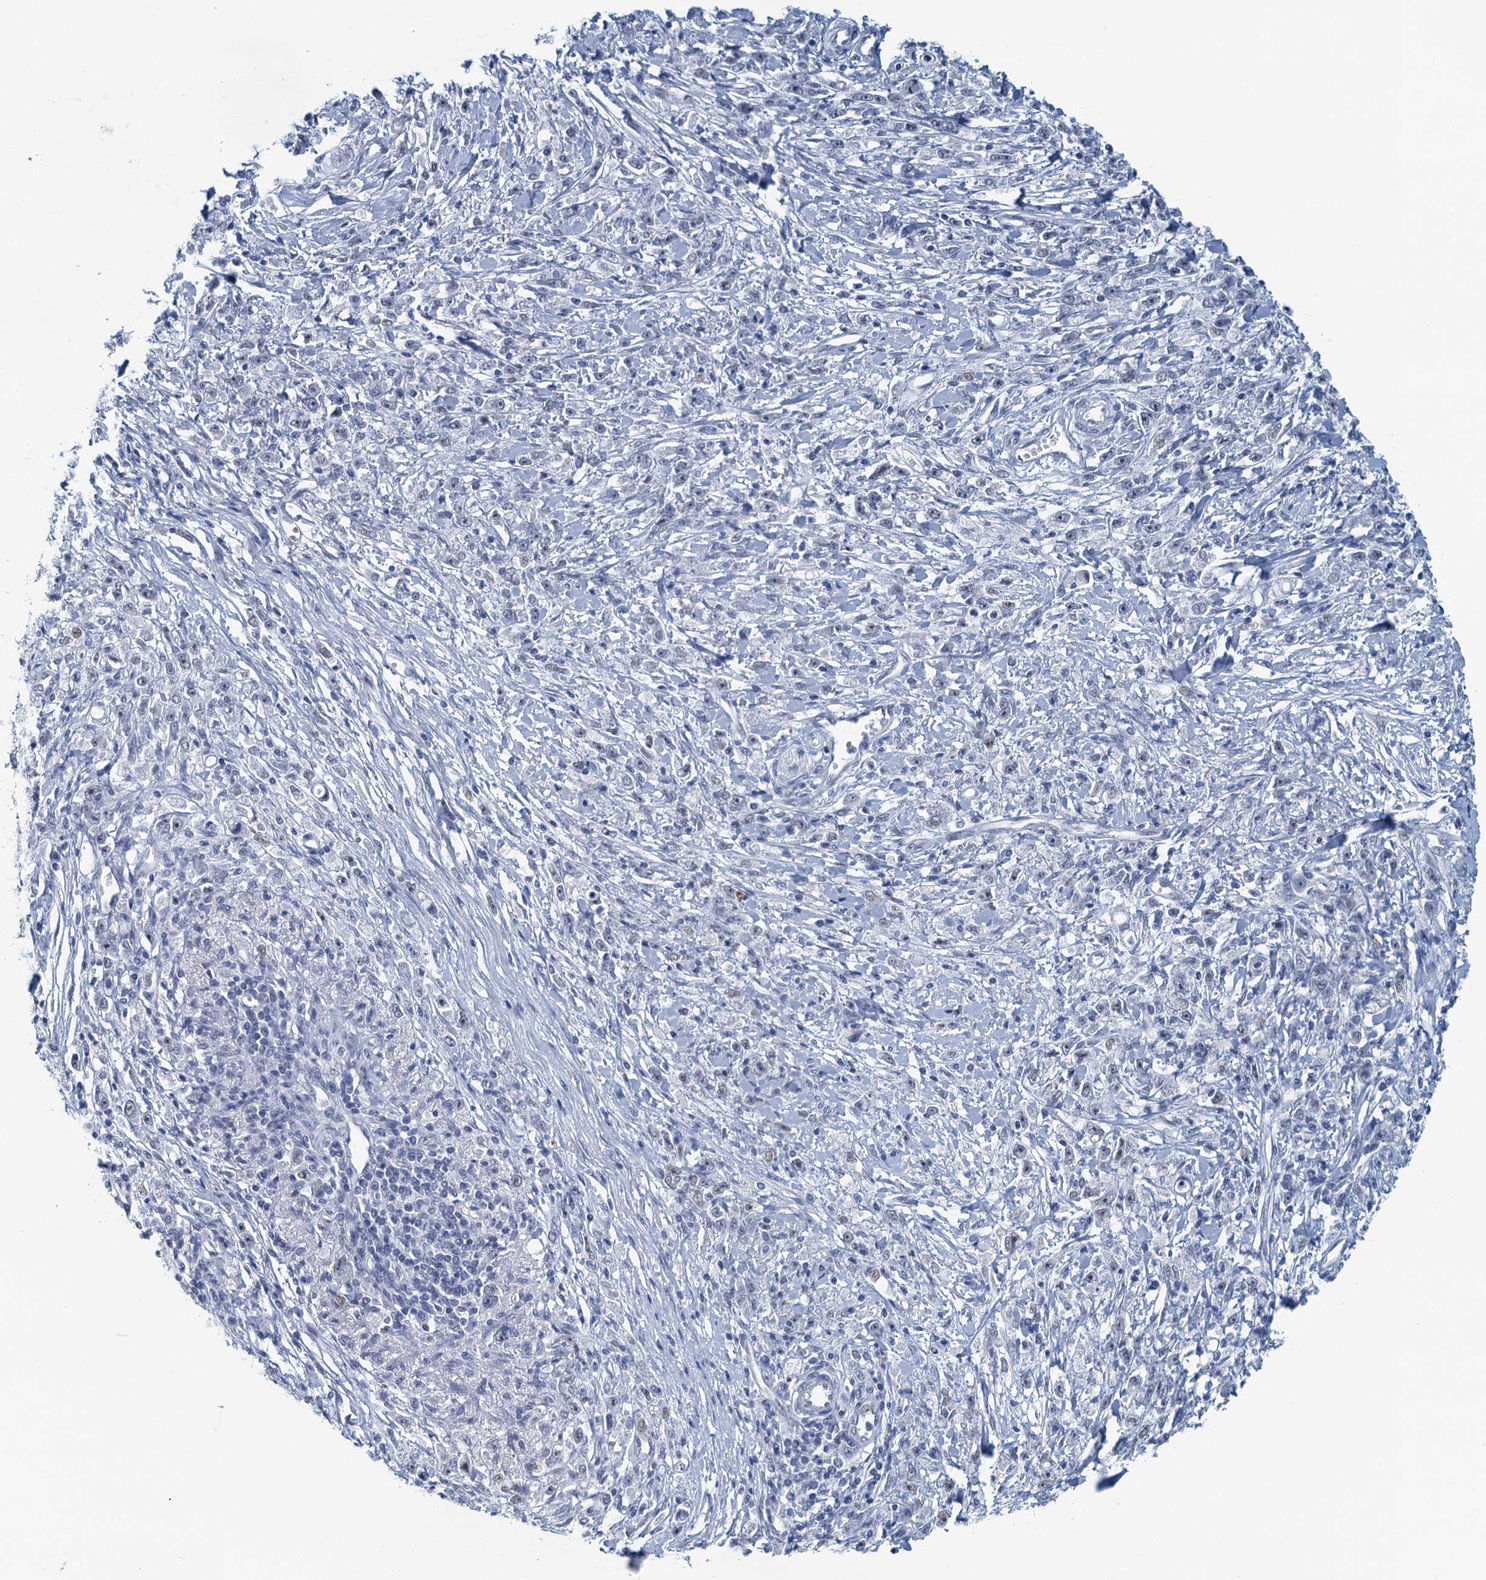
{"staining": {"intensity": "negative", "quantity": "none", "location": "none"}, "tissue": "stomach cancer", "cell_type": "Tumor cells", "image_type": "cancer", "snomed": [{"axis": "morphology", "description": "Adenocarcinoma, NOS"}, {"axis": "topography", "description": "Stomach"}], "caption": "This photomicrograph is of stomach adenocarcinoma stained with immunohistochemistry to label a protein in brown with the nuclei are counter-stained blue. There is no positivity in tumor cells.", "gene": "TTLL9", "patient": {"sex": "female", "age": 59}}